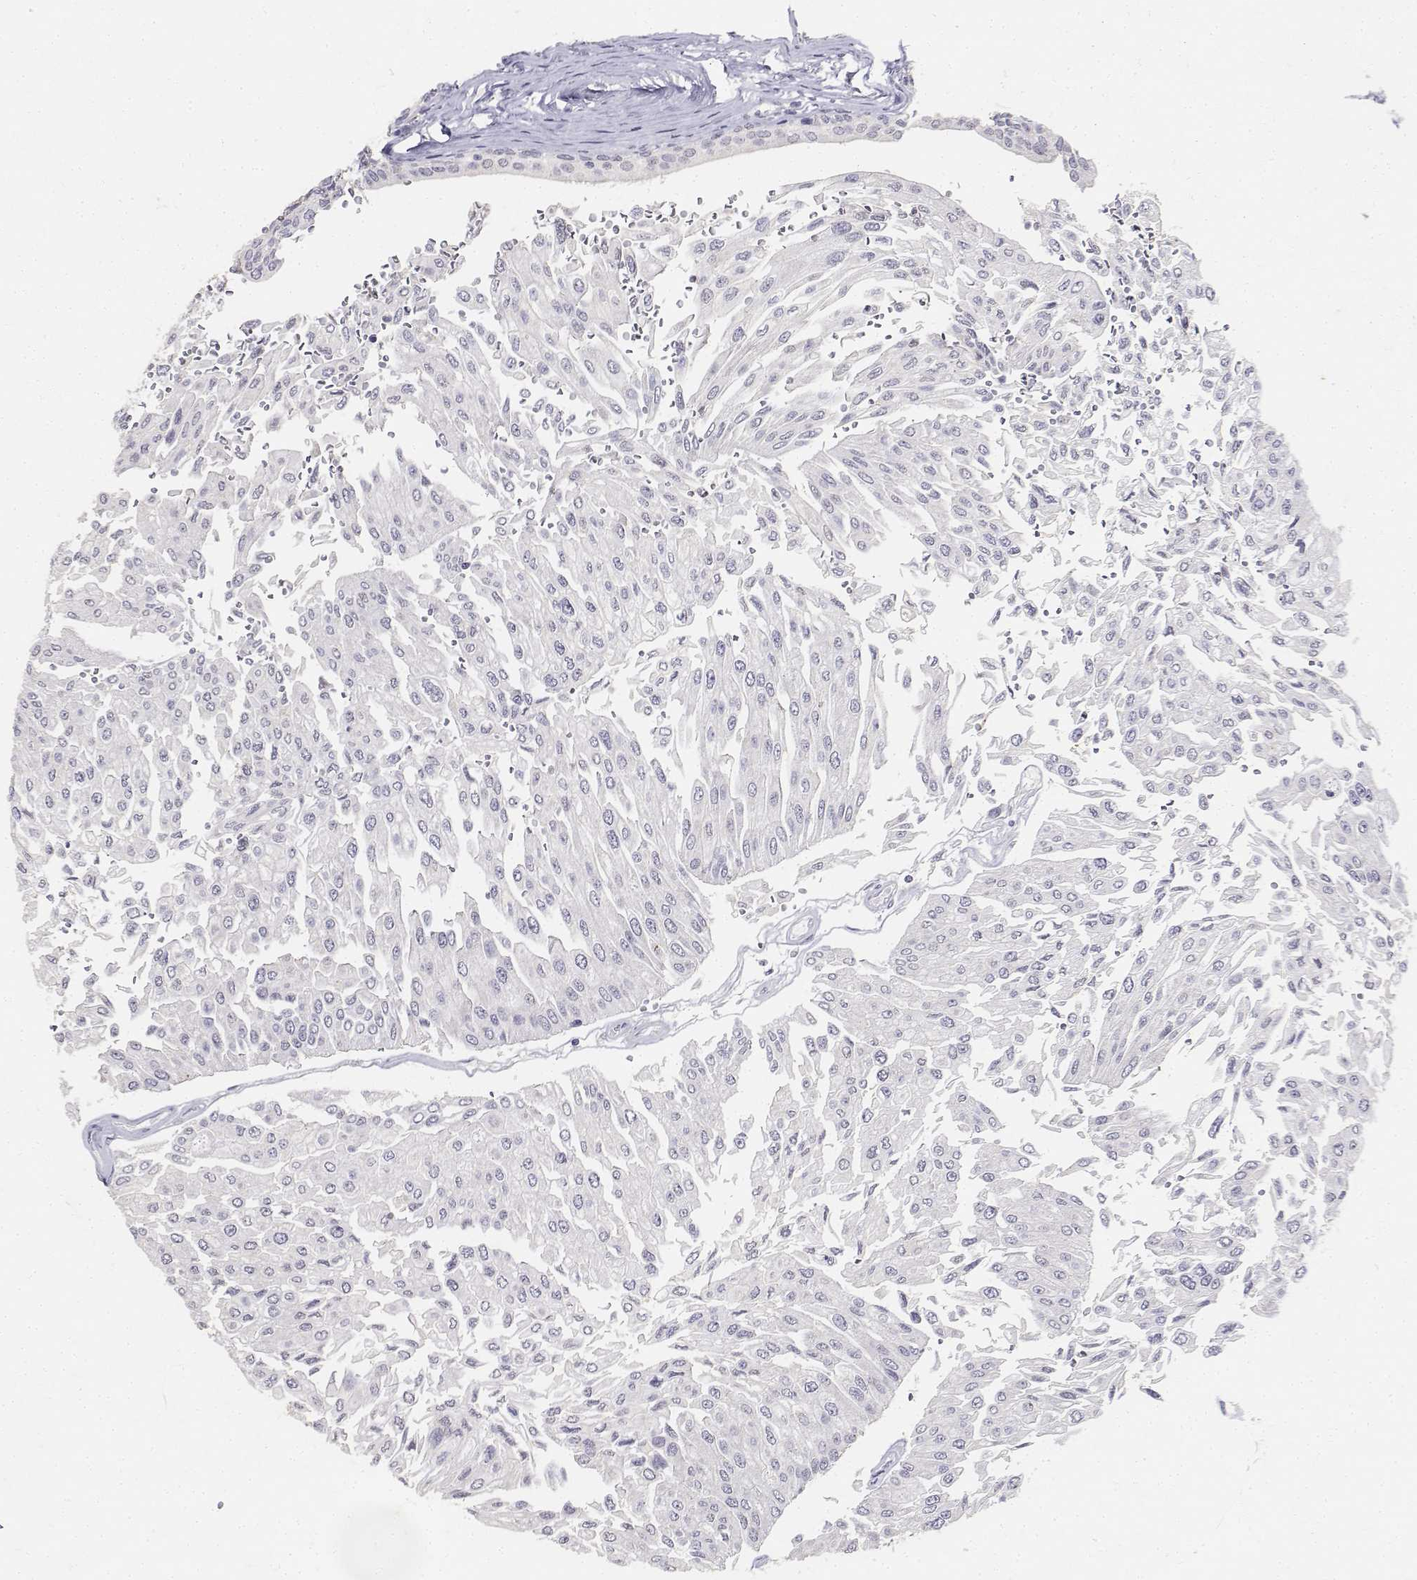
{"staining": {"intensity": "negative", "quantity": "none", "location": "none"}, "tissue": "urothelial cancer", "cell_type": "Tumor cells", "image_type": "cancer", "snomed": [{"axis": "morphology", "description": "Urothelial carcinoma, NOS"}, {"axis": "topography", "description": "Urinary bladder"}], "caption": "Immunohistochemistry (IHC) micrograph of neoplastic tissue: urothelial cancer stained with DAB (3,3'-diaminobenzidine) reveals no significant protein staining in tumor cells.", "gene": "PAEP", "patient": {"sex": "male", "age": 67}}